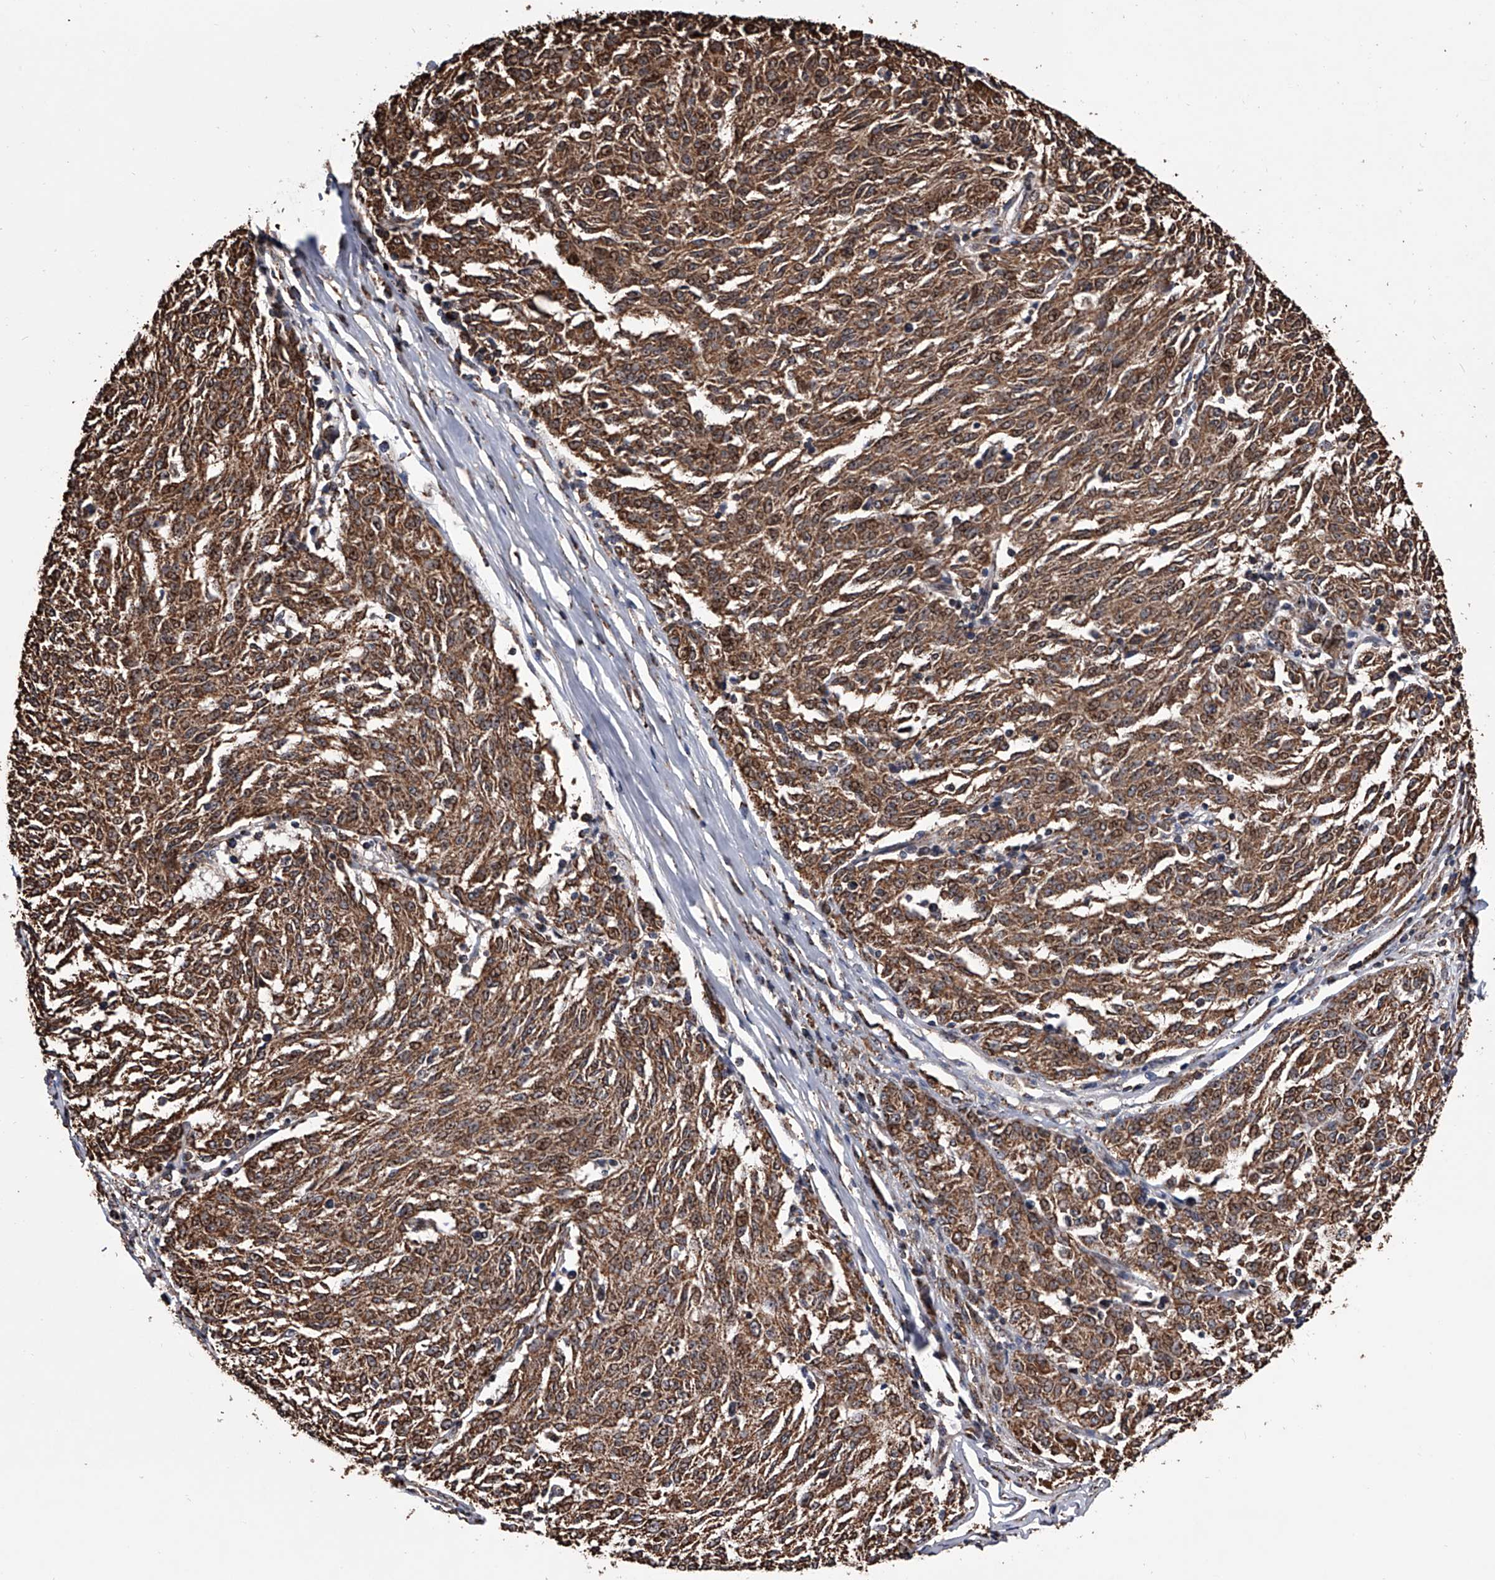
{"staining": {"intensity": "moderate", "quantity": ">75%", "location": "cytoplasmic/membranous,nuclear"}, "tissue": "melanoma", "cell_type": "Tumor cells", "image_type": "cancer", "snomed": [{"axis": "morphology", "description": "Malignant melanoma, NOS"}, {"axis": "topography", "description": "Skin"}], "caption": "Immunohistochemistry (IHC) (DAB (3,3'-diaminobenzidine)) staining of malignant melanoma exhibits moderate cytoplasmic/membranous and nuclear protein positivity in approximately >75% of tumor cells. The protein is shown in brown color, while the nuclei are stained blue.", "gene": "SMPDL3A", "patient": {"sex": "female", "age": 72}}